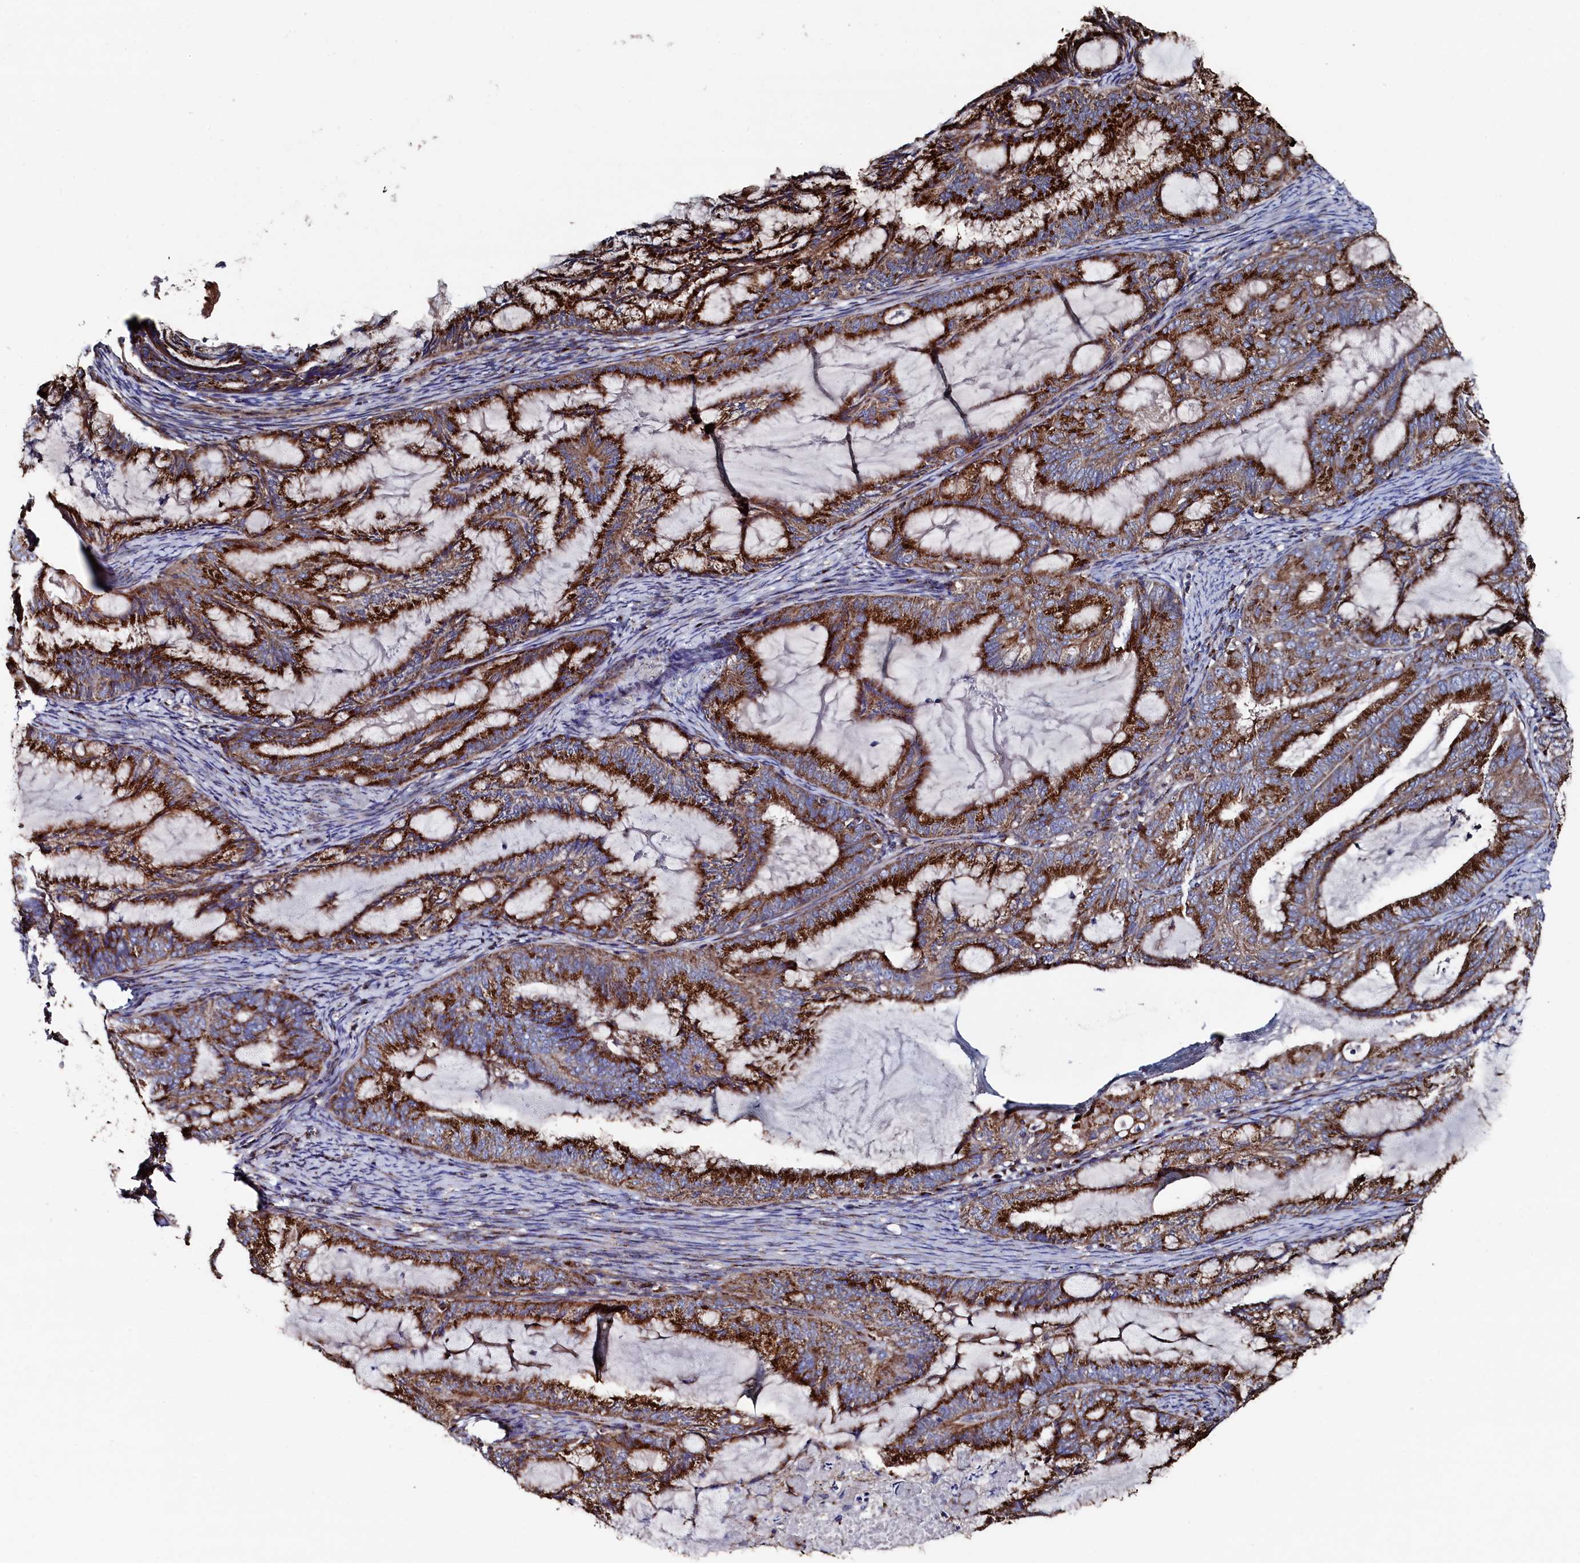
{"staining": {"intensity": "strong", "quantity": ">75%", "location": "cytoplasmic/membranous"}, "tissue": "endometrial cancer", "cell_type": "Tumor cells", "image_type": "cancer", "snomed": [{"axis": "morphology", "description": "Adenocarcinoma, NOS"}, {"axis": "topography", "description": "Endometrium"}], "caption": "Brown immunohistochemical staining in human endometrial cancer (adenocarcinoma) shows strong cytoplasmic/membranous positivity in about >75% of tumor cells.", "gene": "PRRC1", "patient": {"sex": "female", "age": 86}}